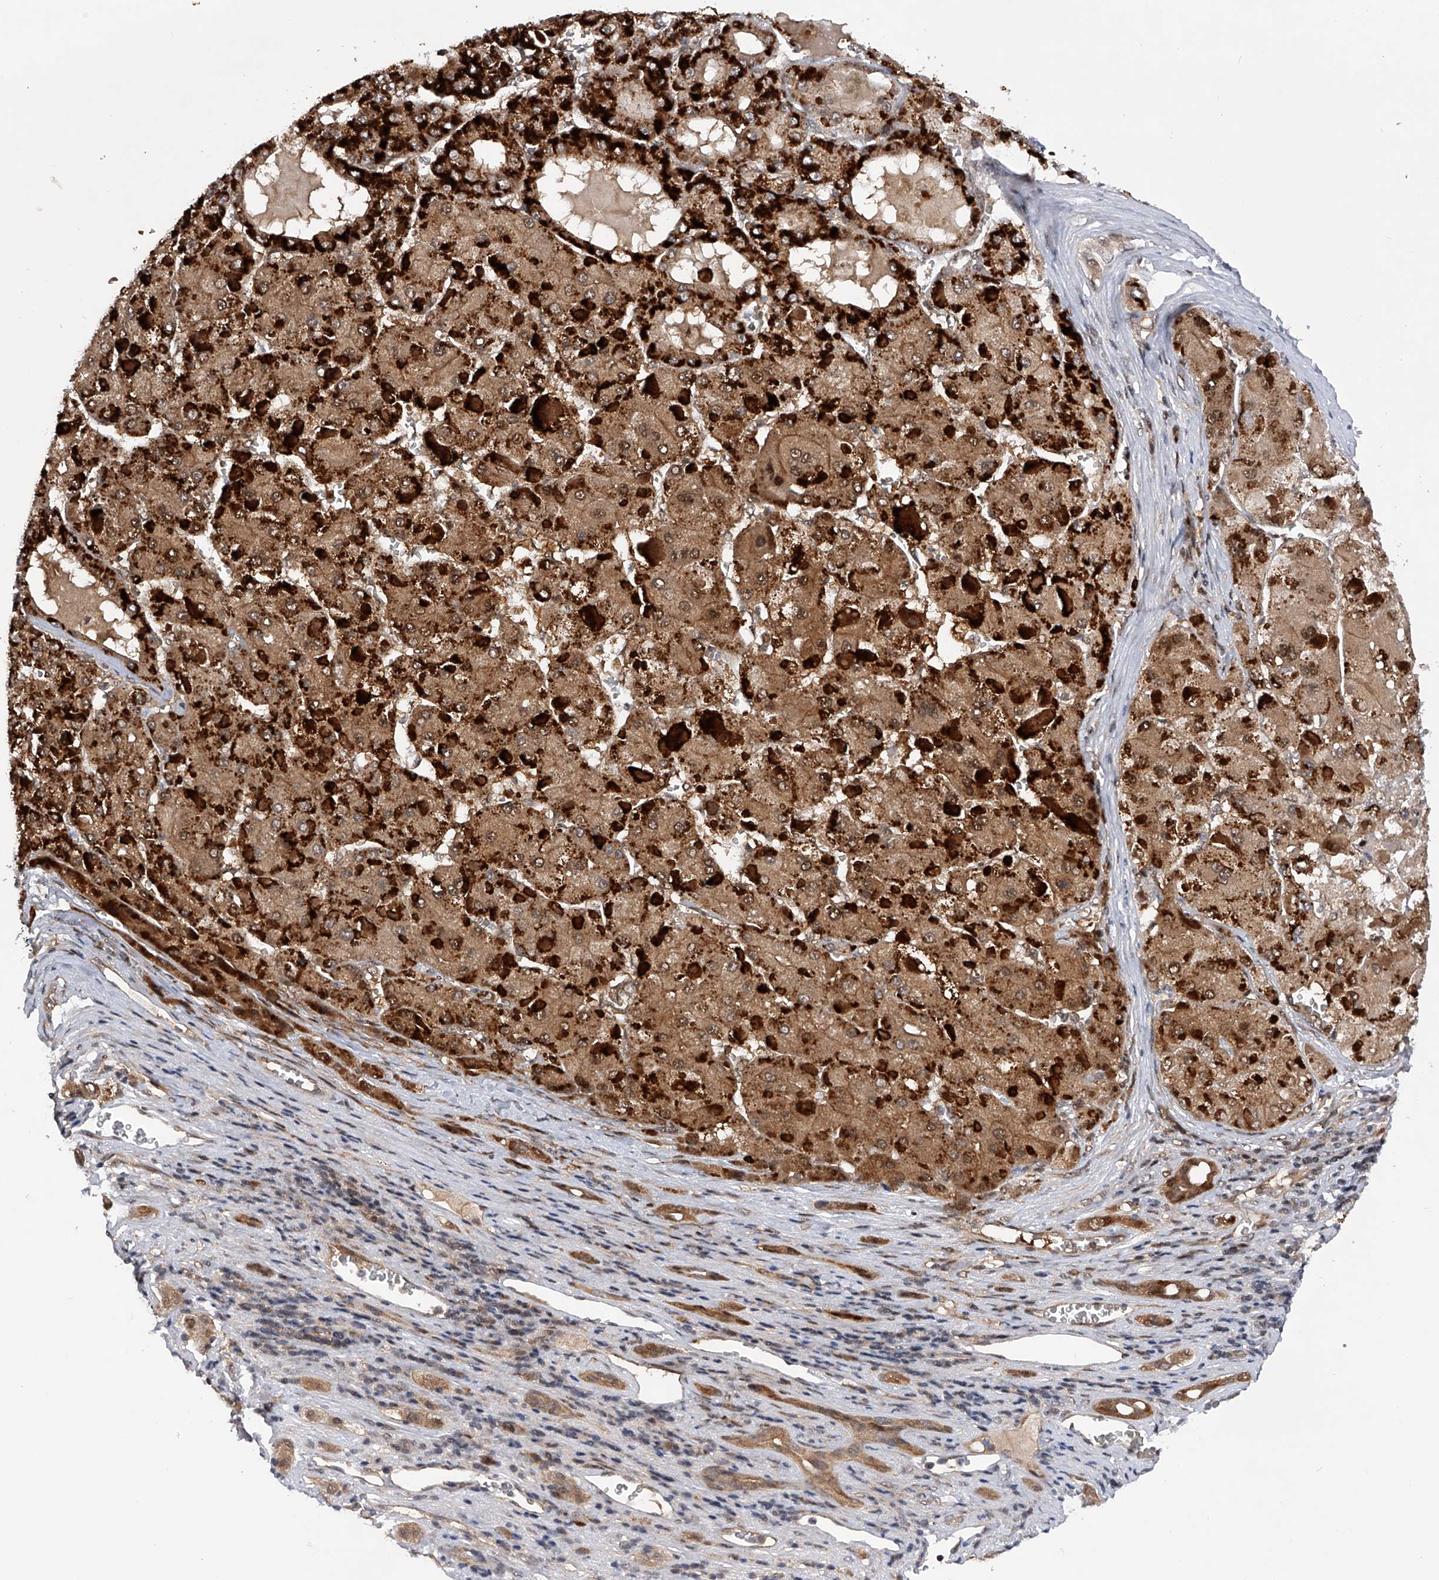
{"staining": {"intensity": "strong", "quantity": ">75%", "location": "cytoplasmic/membranous"}, "tissue": "liver cancer", "cell_type": "Tumor cells", "image_type": "cancer", "snomed": [{"axis": "morphology", "description": "Carcinoma, Hepatocellular, NOS"}, {"axis": "topography", "description": "Liver"}], "caption": "Human liver hepatocellular carcinoma stained with a brown dye exhibits strong cytoplasmic/membranous positive expression in about >75% of tumor cells.", "gene": "RWDD2A", "patient": {"sex": "female", "age": 73}}